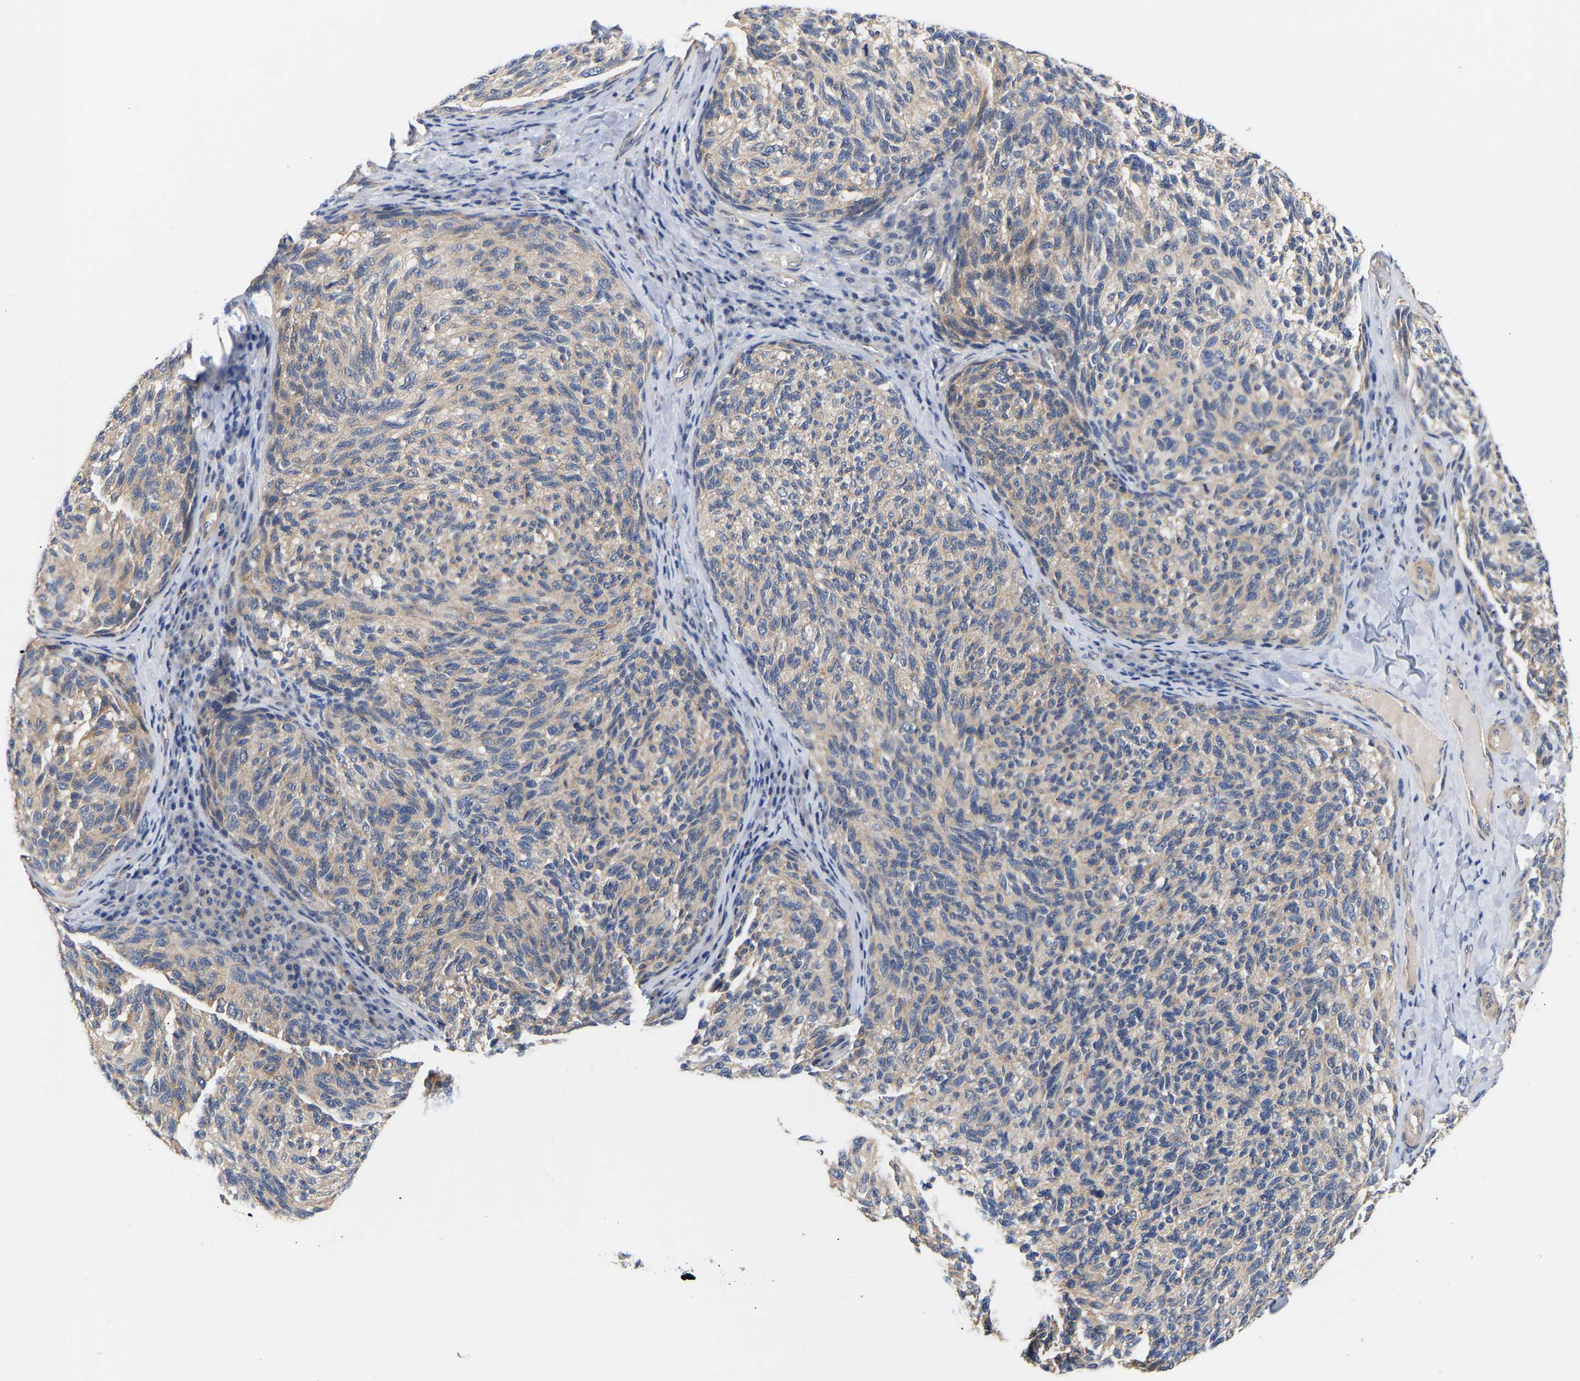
{"staining": {"intensity": "weak", "quantity": "<25%", "location": "cytoplasmic/membranous"}, "tissue": "melanoma", "cell_type": "Tumor cells", "image_type": "cancer", "snomed": [{"axis": "morphology", "description": "Malignant melanoma, NOS"}, {"axis": "topography", "description": "Skin"}], "caption": "This is a photomicrograph of immunohistochemistry (IHC) staining of malignant melanoma, which shows no positivity in tumor cells. (DAB immunohistochemistry visualized using brightfield microscopy, high magnification).", "gene": "KASH5", "patient": {"sex": "female", "age": 73}}